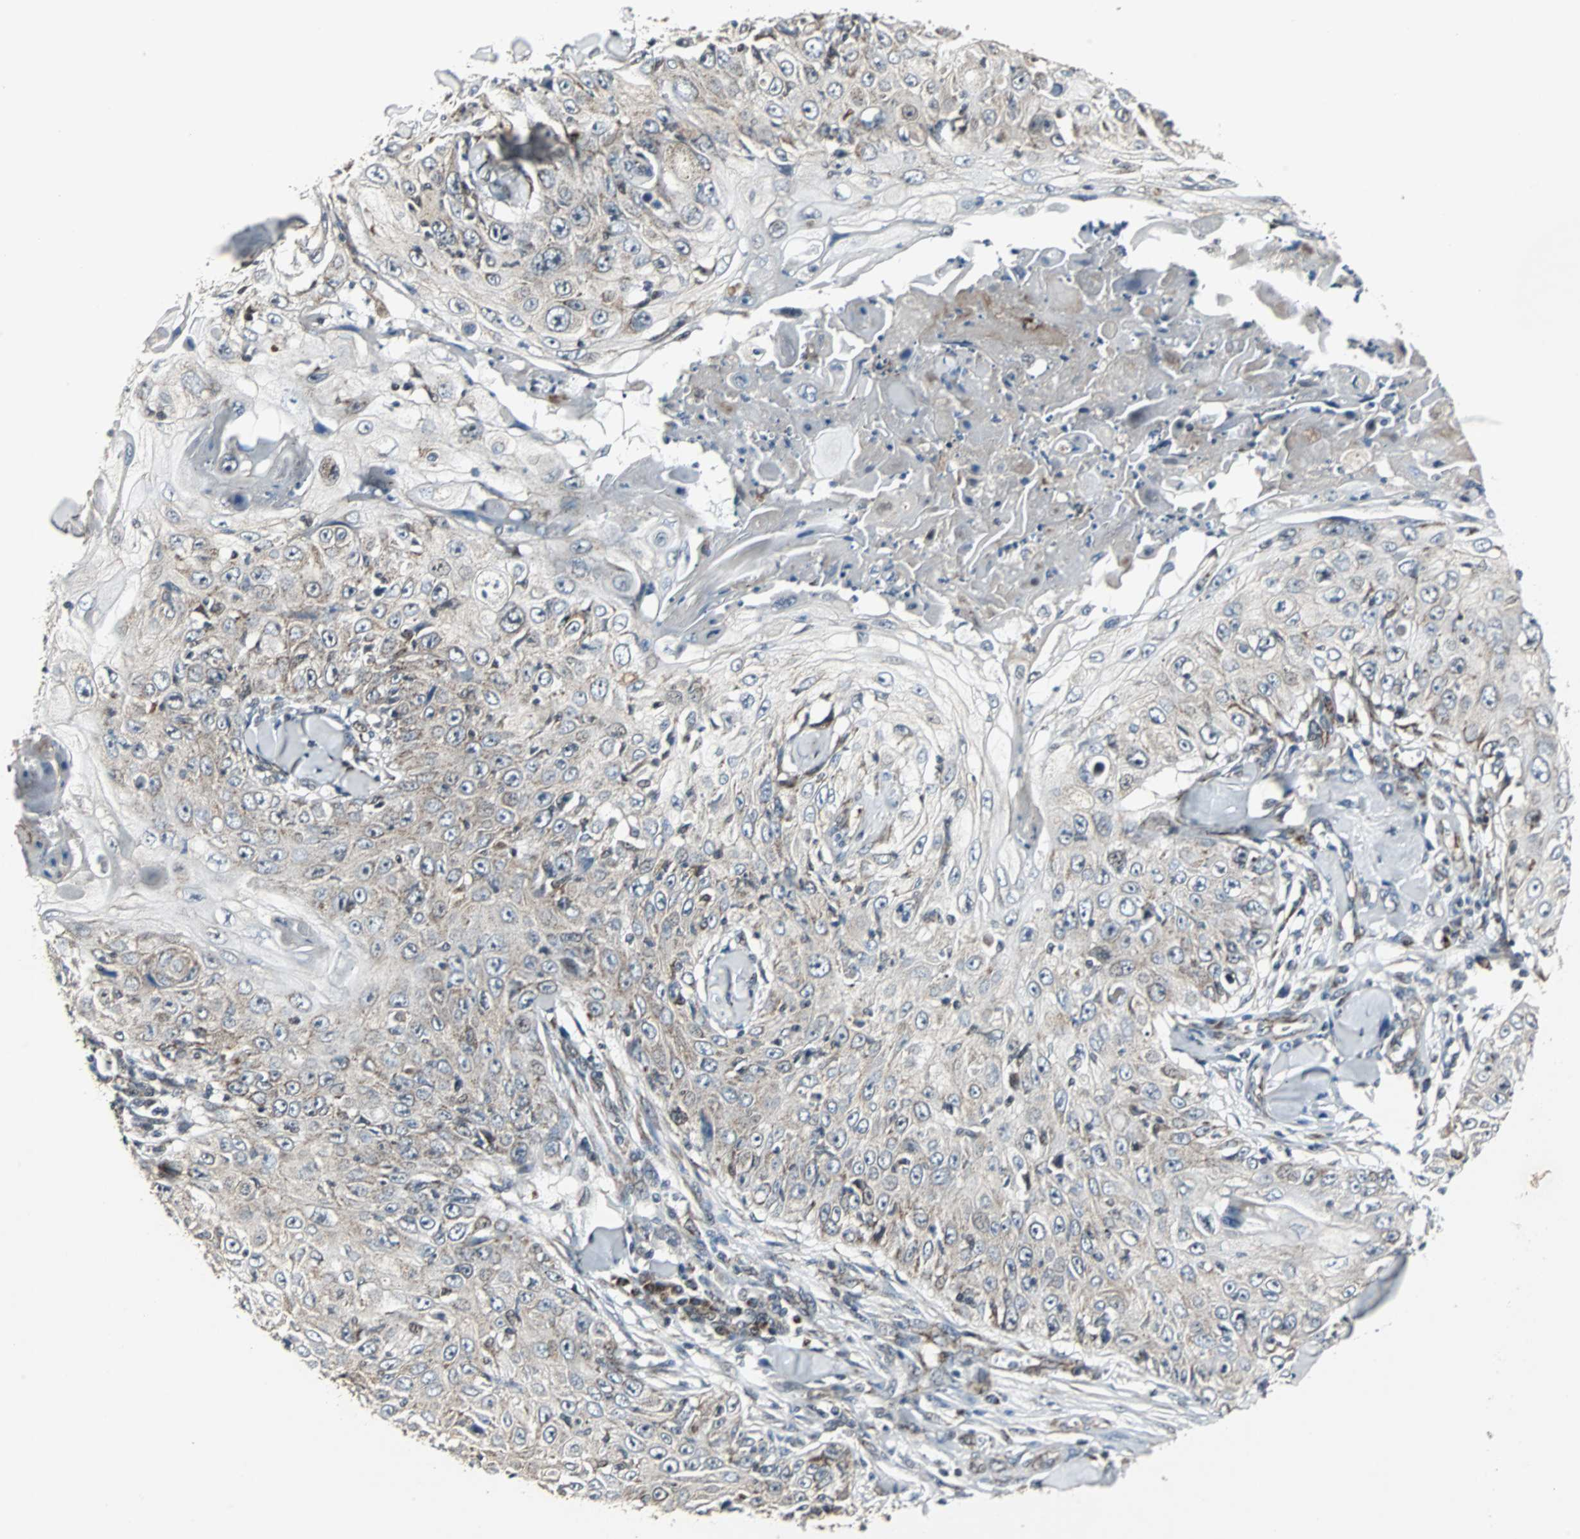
{"staining": {"intensity": "weak", "quantity": "25%-75%", "location": "cytoplasmic/membranous"}, "tissue": "skin cancer", "cell_type": "Tumor cells", "image_type": "cancer", "snomed": [{"axis": "morphology", "description": "Squamous cell carcinoma, NOS"}, {"axis": "topography", "description": "Skin"}], "caption": "Skin squamous cell carcinoma was stained to show a protein in brown. There is low levels of weak cytoplasmic/membranous staining in approximately 25%-75% of tumor cells. (Stains: DAB (3,3'-diaminobenzidine) in brown, nuclei in blue, Microscopy: brightfield microscopy at high magnification).", "gene": "MRPL40", "patient": {"sex": "male", "age": 86}}